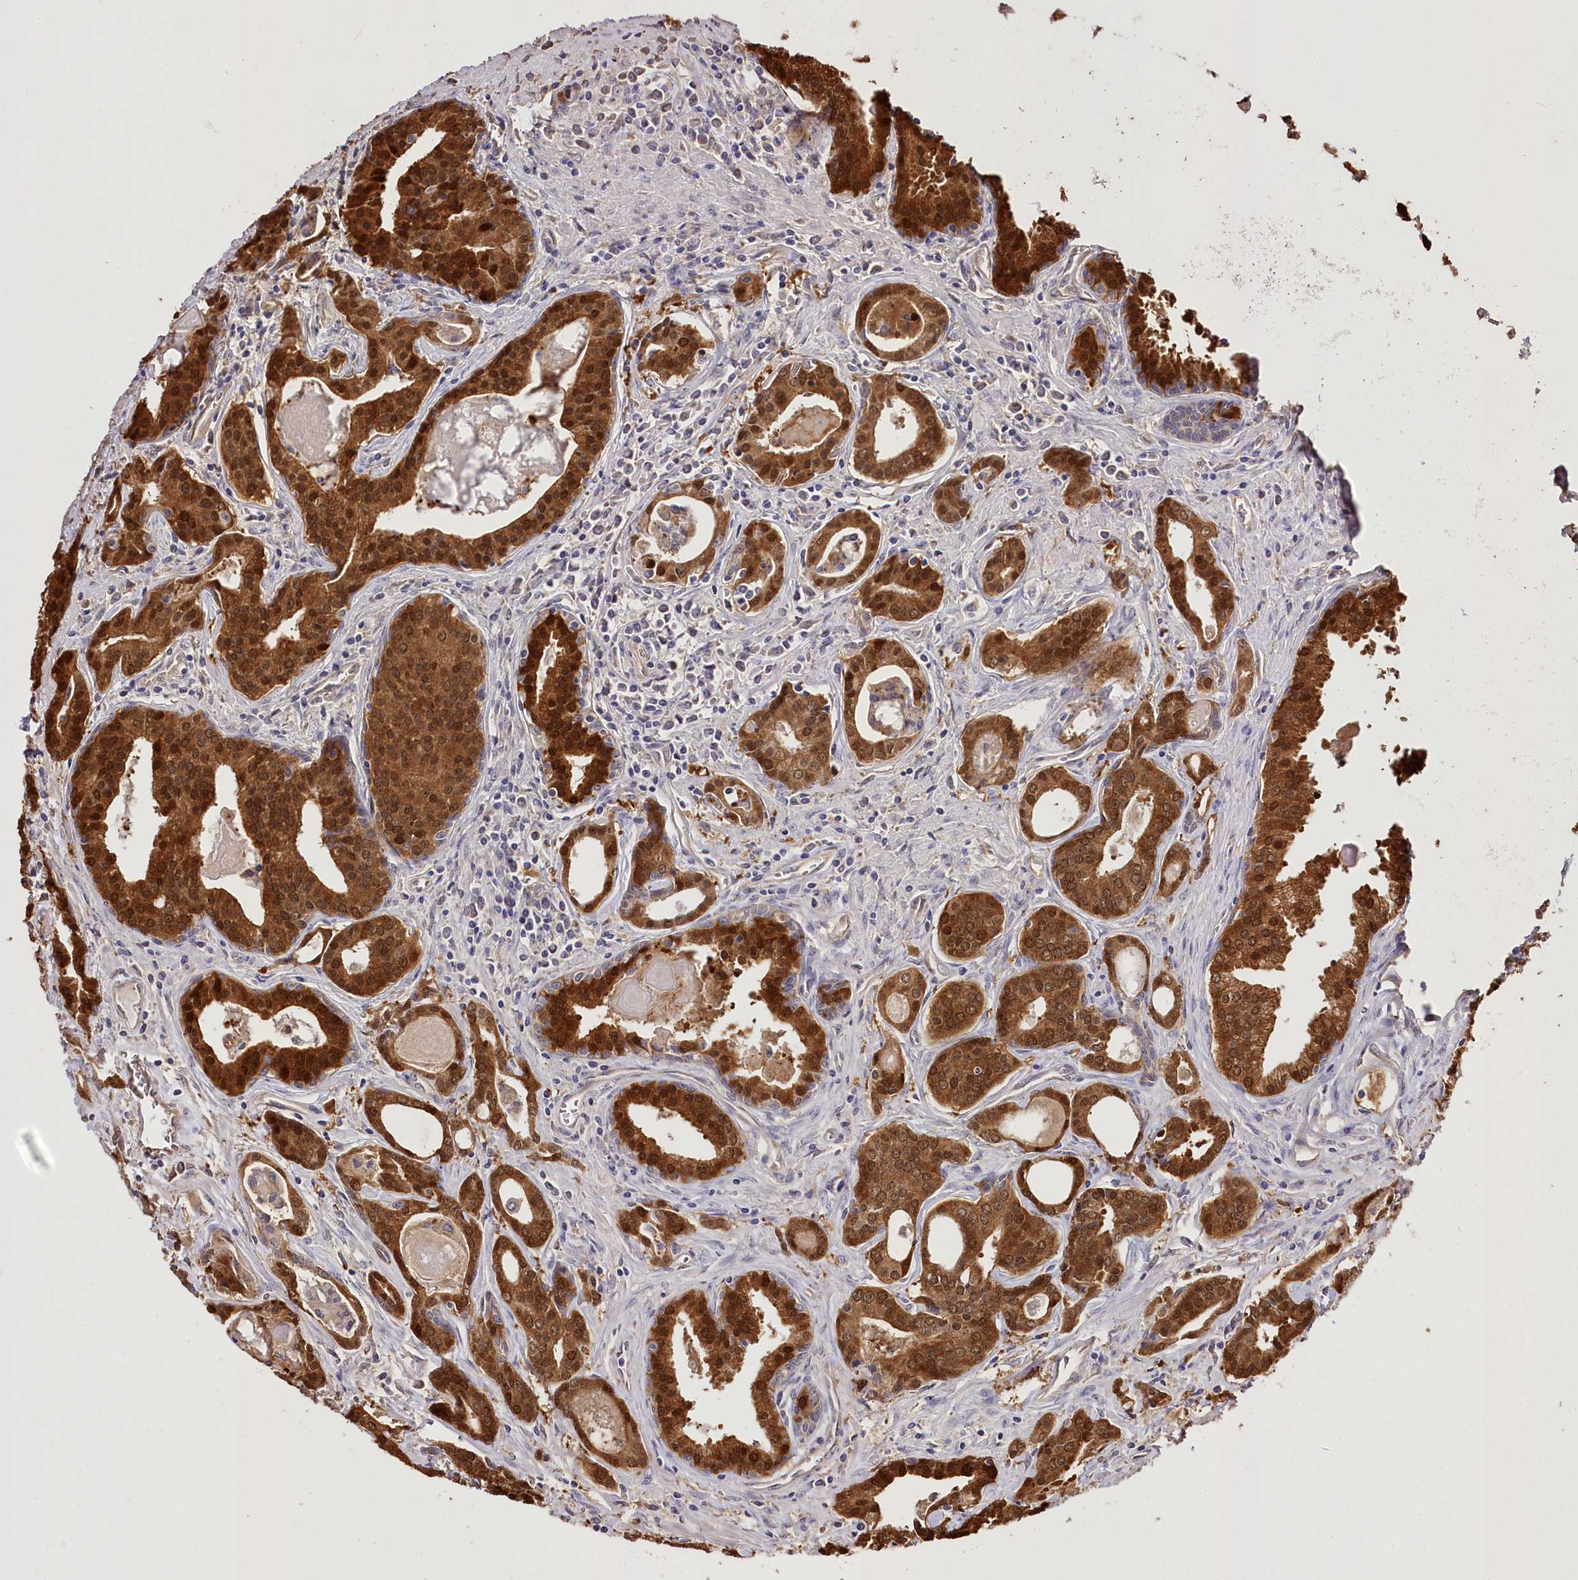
{"staining": {"intensity": "strong", "quantity": ">75%", "location": "cytoplasmic/membranous,nuclear"}, "tissue": "prostate cancer", "cell_type": "Tumor cells", "image_type": "cancer", "snomed": [{"axis": "morphology", "description": "Adenocarcinoma, High grade"}, {"axis": "topography", "description": "Prostate"}], "caption": "Adenocarcinoma (high-grade) (prostate) tissue shows strong cytoplasmic/membranous and nuclear staining in approximately >75% of tumor cells, visualized by immunohistochemistry. The staining was performed using DAB, with brown indicating positive protein expression. Nuclei are stained blue with hematoxylin.", "gene": "R3HDM2", "patient": {"sex": "male", "age": 68}}